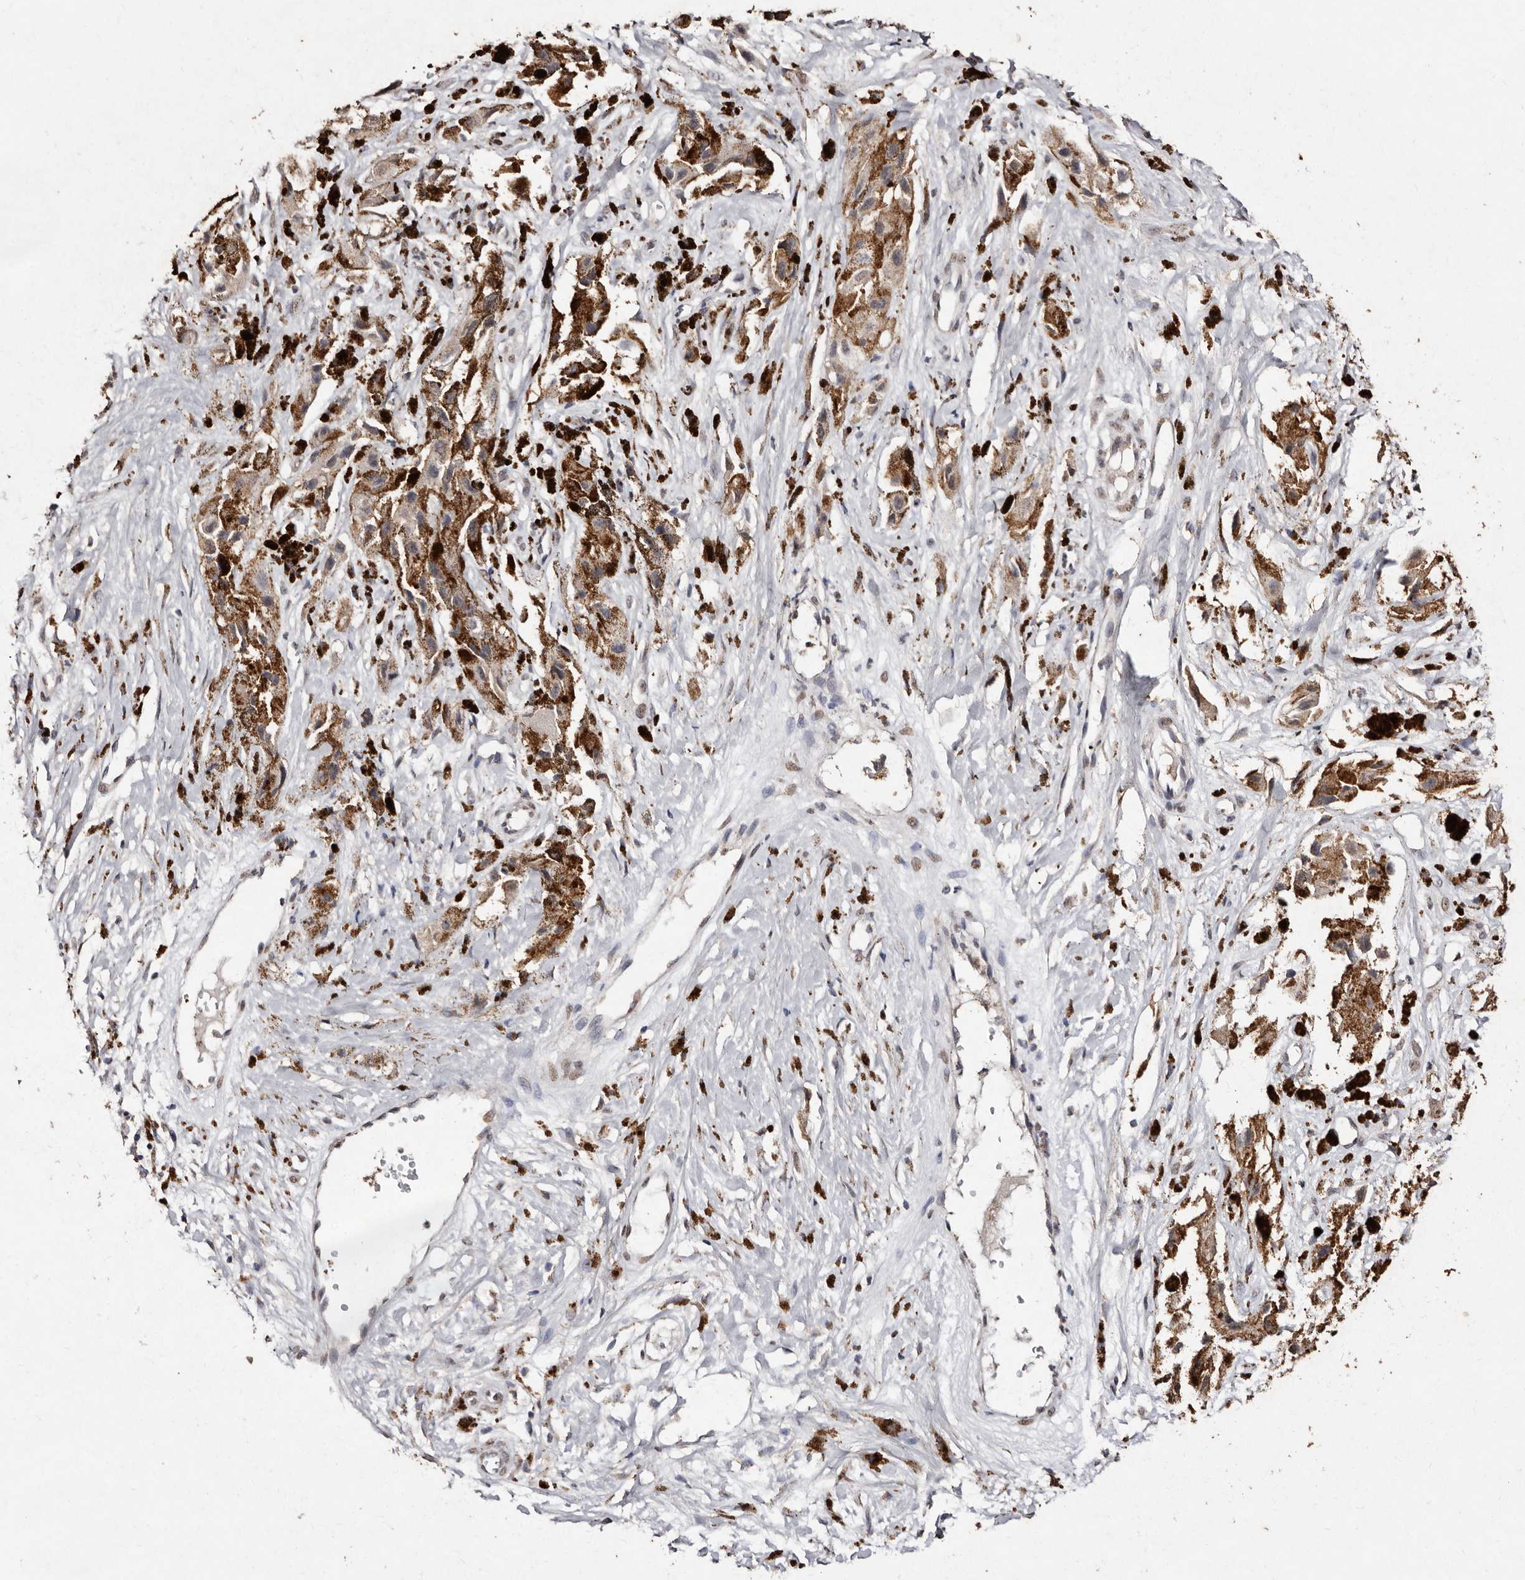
{"staining": {"intensity": "negative", "quantity": "none", "location": "none"}, "tissue": "melanoma", "cell_type": "Tumor cells", "image_type": "cancer", "snomed": [{"axis": "morphology", "description": "Malignant melanoma, NOS"}, {"axis": "topography", "description": "Skin"}], "caption": "Immunohistochemical staining of human malignant melanoma demonstrates no significant expression in tumor cells.", "gene": "ERBB4", "patient": {"sex": "male", "age": 88}}